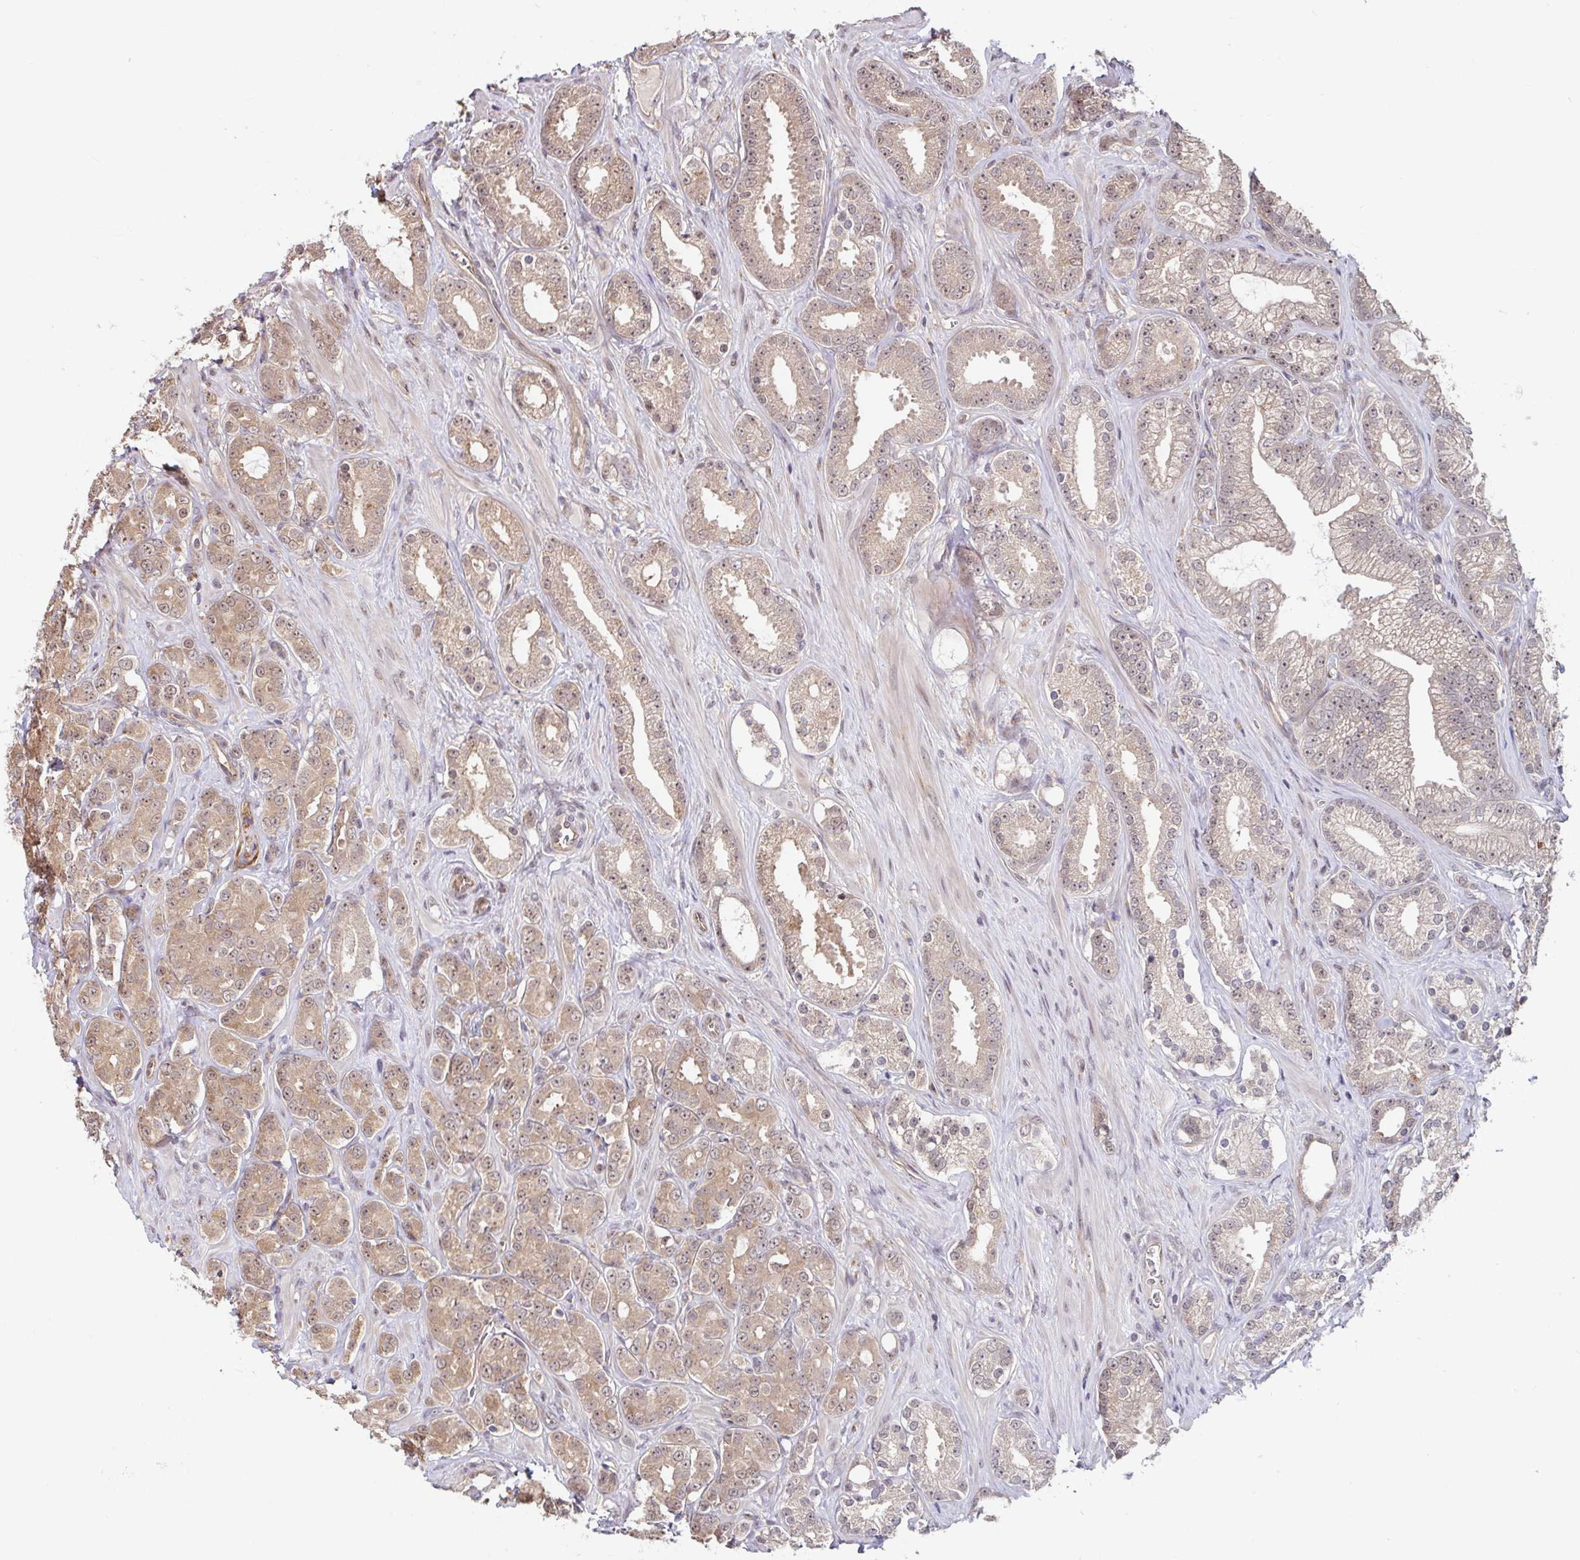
{"staining": {"intensity": "weak", "quantity": "25%-75%", "location": "cytoplasmic/membranous,nuclear"}, "tissue": "prostate cancer", "cell_type": "Tumor cells", "image_type": "cancer", "snomed": [{"axis": "morphology", "description": "Adenocarcinoma, High grade"}, {"axis": "topography", "description": "Prostate"}], "caption": "Immunohistochemical staining of human prostate cancer (high-grade adenocarcinoma) displays low levels of weak cytoplasmic/membranous and nuclear expression in approximately 25%-75% of tumor cells.", "gene": "STYXL1", "patient": {"sex": "male", "age": 66}}